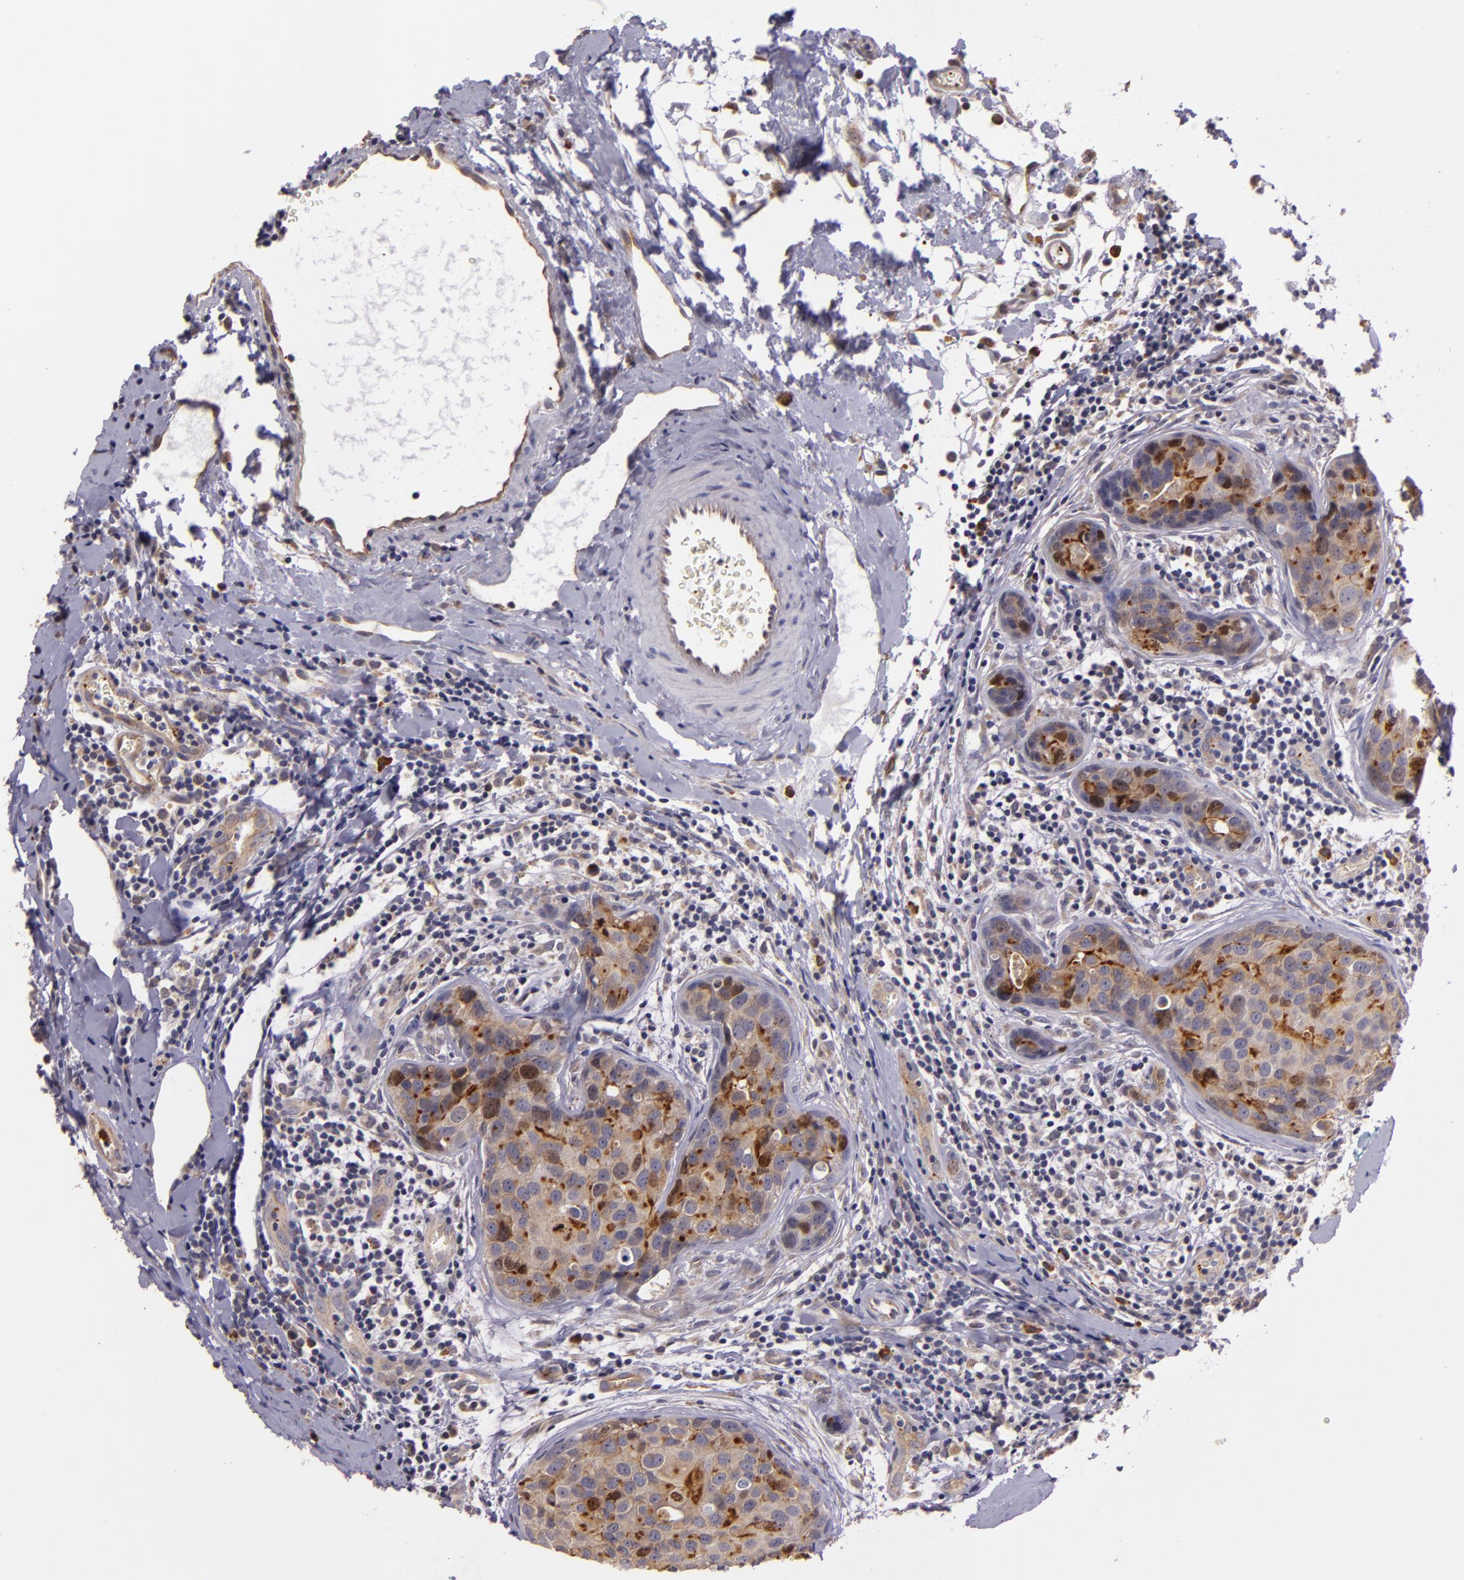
{"staining": {"intensity": "strong", "quantity": "<25%", "location": "cytoplasmic/membranous"}, "tissue": "breast cancer", "cell_type": "Tumor cells", "image_type": "cancer", "snomed": [{"axis": "morphology", "description": "Duct carcinoma"}, {"axis": "topography", "description": "Breast"}], "caption": "Immunohistochemistry (IHC) photomicrograph of human invasive ductal carcinoma (breast) stained for a protein (brown), which displays medium levels of strong cytoplasmic/membranous expression in about <25% of tumor cells.", "gene": "SYTL4", "patient": {"sex": "female", "age": 24}}